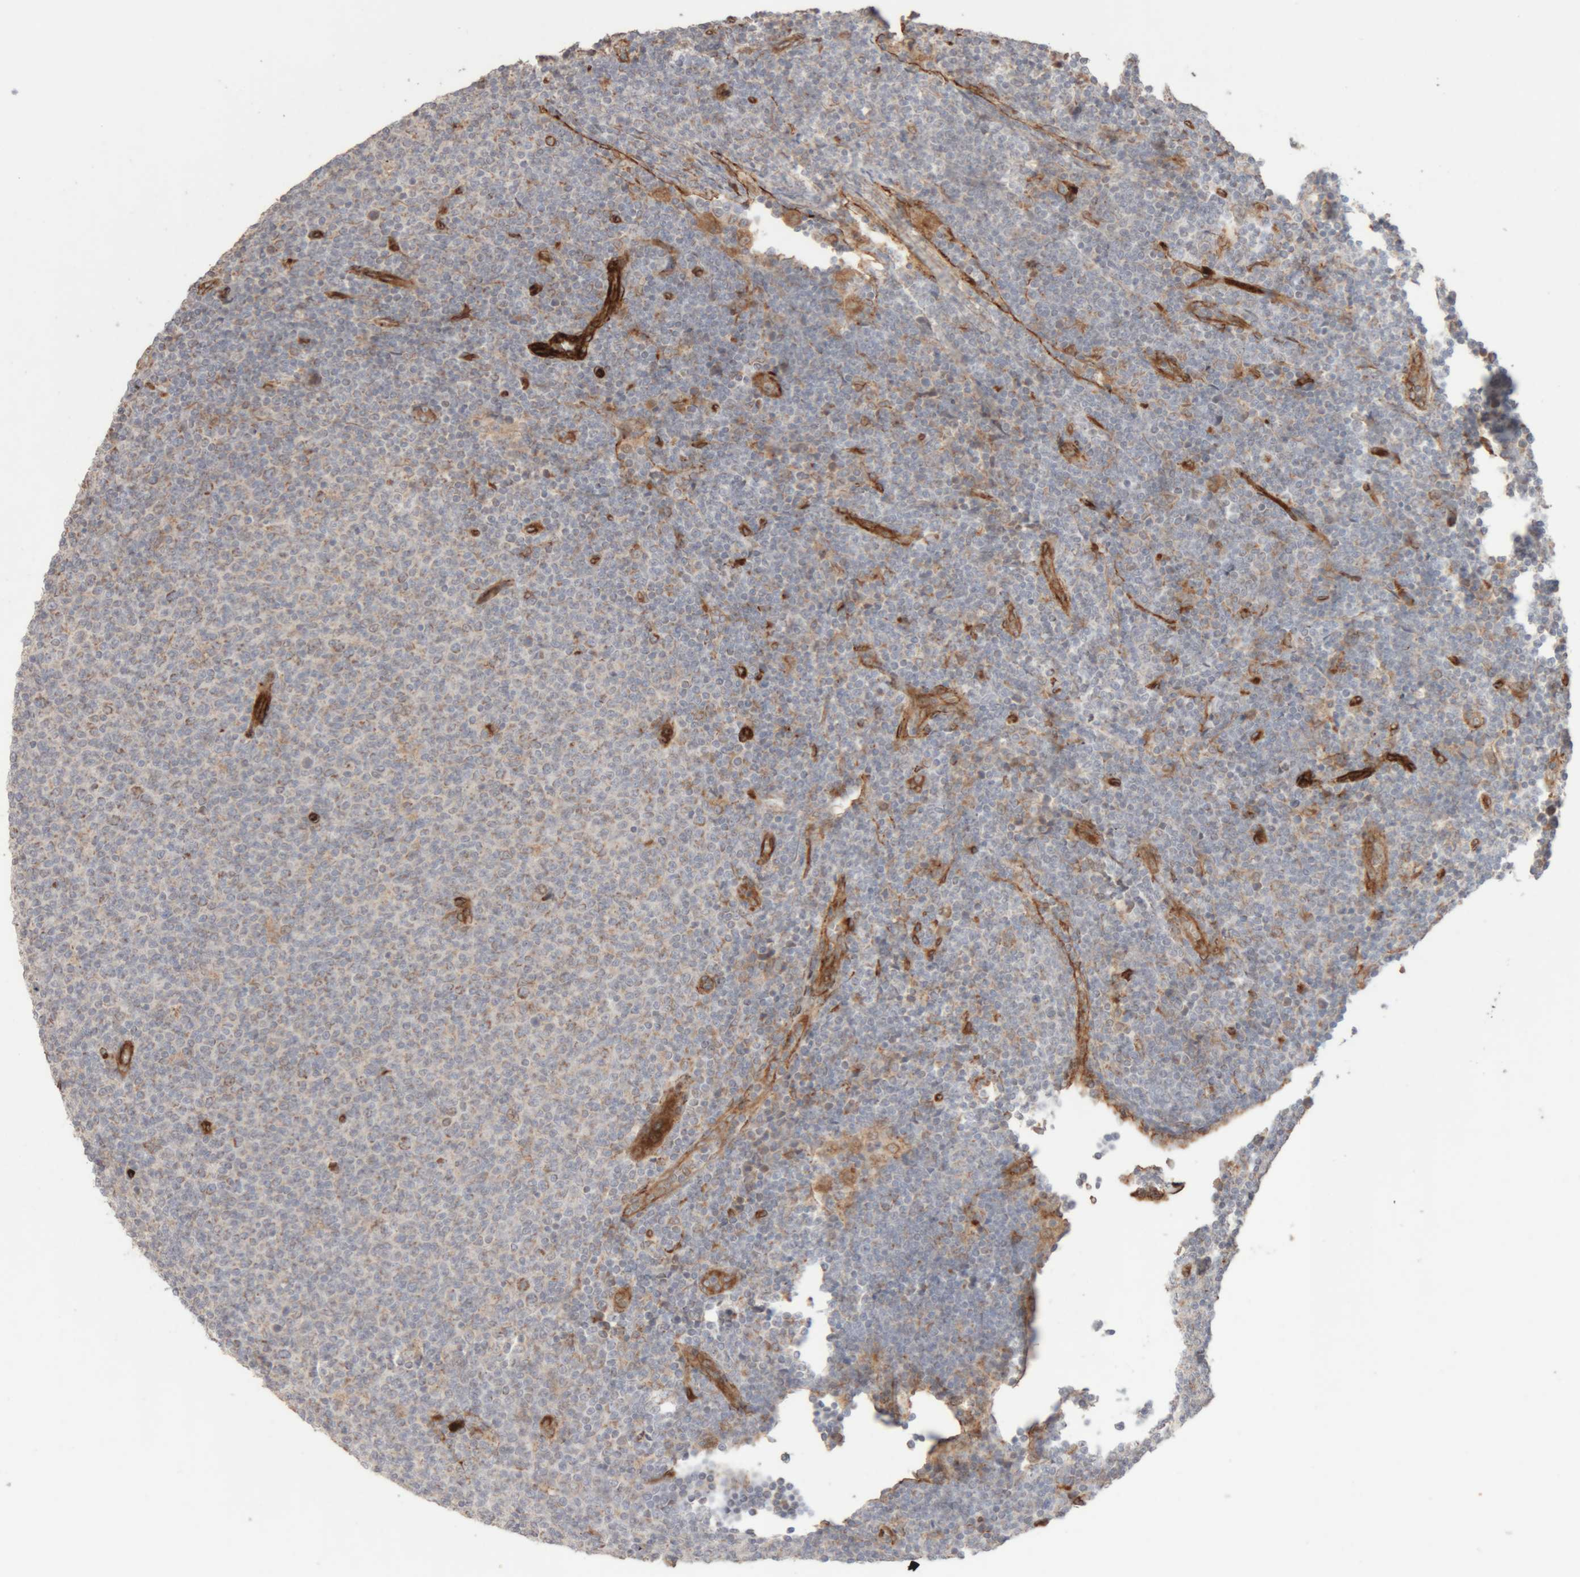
{"staining": {"intensity": "weak", "quantity": "<25%", "location": "cytoplasmic/membranous"}, "tissue": "lymphoma", "cell_type": "Tumor cells", "image_type": "cancer", "snomed": [{"axis": "morphology", "description": "Malignant lymphoma, non-Hodgkin's type, Low grade"}, {"axis": "topography", "description": "Lymph node"}], "caption": "Tumor cells are negative for brown protein staining in lymphoma. (Immunohistochemistry, brightfield microscopy, high magnification).", "gene": "RAB32", "patient": {"sex": "male", "age": 66}}